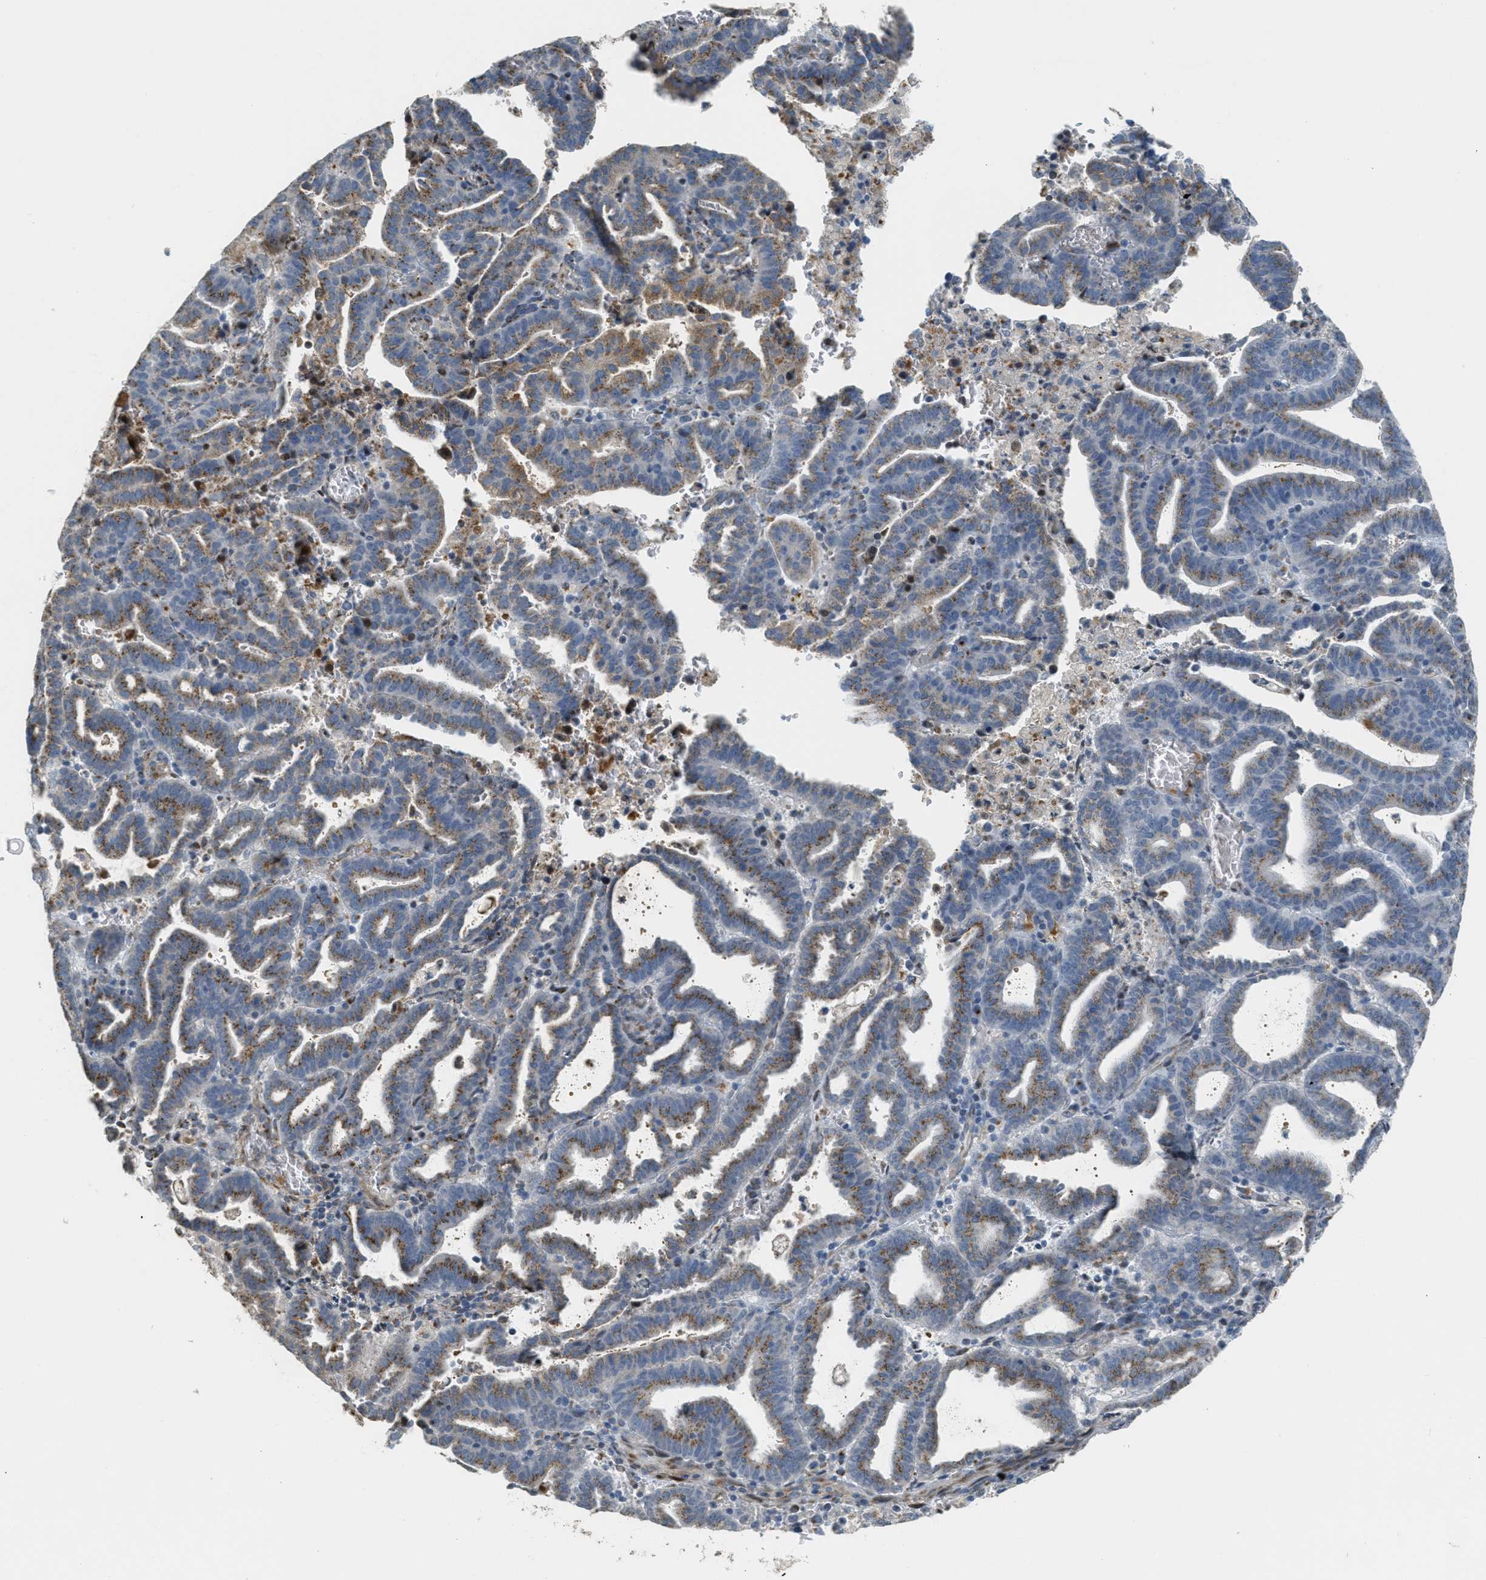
{"staining": {"intensity": "moderate", "quantity": ">75%", "location": "cytoplasmic/membranous"}, "tissue": "endometrial cancer", "cell_type": "Tumor cells", "image_type": "cancer", "snomed": [{"axis": "morphology", "description": "Adenocarcinoma, NOS"}, {"axis": "topography", "description": "Uterus"}], "caption": "An IHC image of tumor tissue is shown. Protein staining in brown highlights moderate cytoplasmic/membranous positivity in endometrial adenocarcinoma within tumor cells.", "gene": "ZFPL1", "patient": {"sex": "female", "age": 83}}